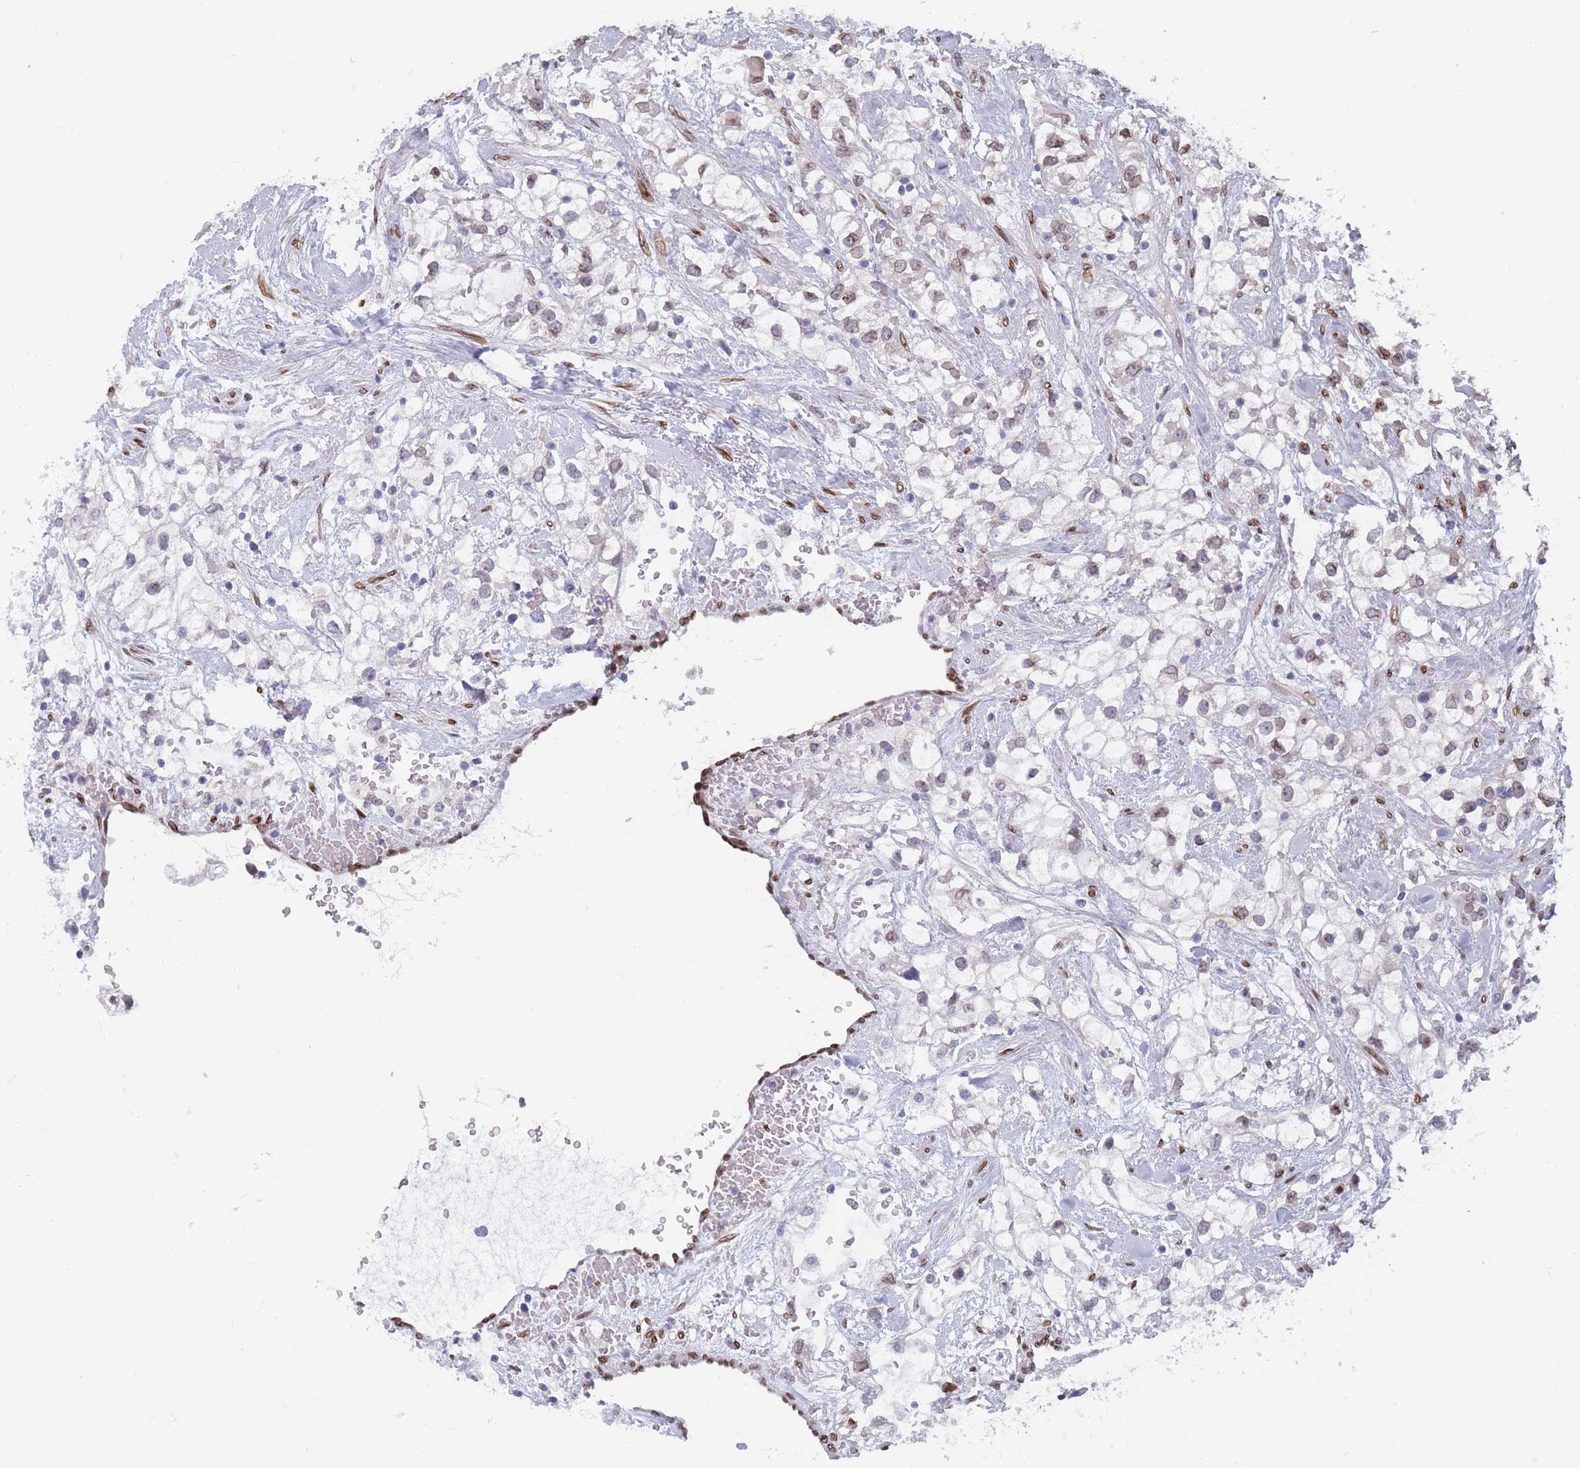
{"staining": {"intensity": "negative", "quantity": "none", "location": "none"}, "tissue": "renal cancer", "cell_type": "Tumor cells", "image_type": "cancer", "snomed": [{"axis": "morphology", "description": "Adenocarcinoma, NOS"}, {"axis": "topography", "description": "Kidney"}], "caption": "Tumor cells are negative for brown protein staining in renal adenocarcinoma.", "gene": "ZBTB1", "patient": {"sex": "male", "age": 59}}